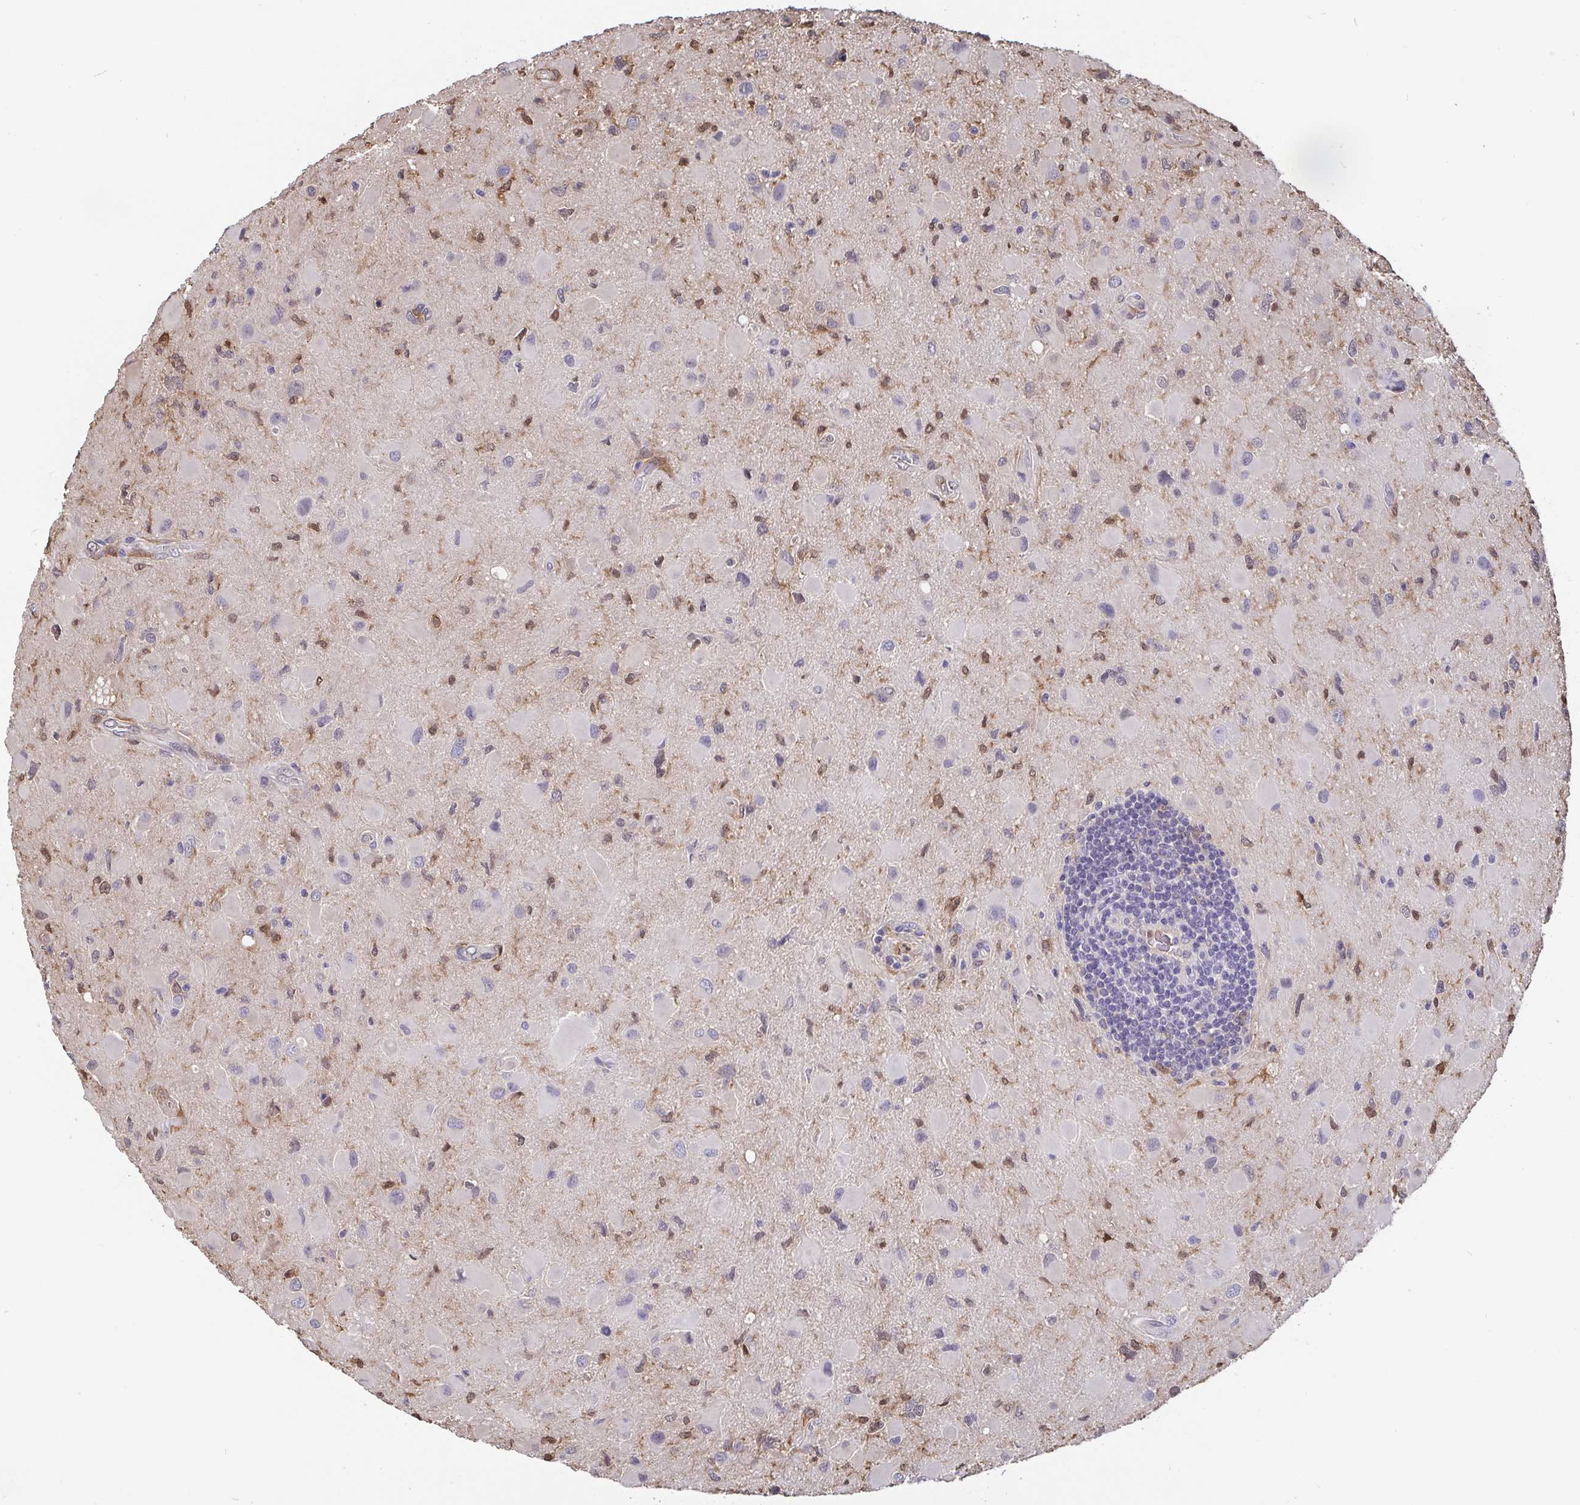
{"staining": {"intensity": "negative", "quantity": "none", "location": "none"}, "tissue": "glioma", "cell_type": "Tumor cells", "image_type": "cancer", "snomed": [{"axis": "morphology", "description": "Glioma, malignant, Low grade"}, {"axis": "topography", "description": "Brain"}], "caption": "Immunohistochemistry micrograph of human malignant low-grade glioma stained for a protein (brown), which reveals no positivity in tumor cells.", "gene": "IDH1", "patient": {"sex": "female", "age": 32}}